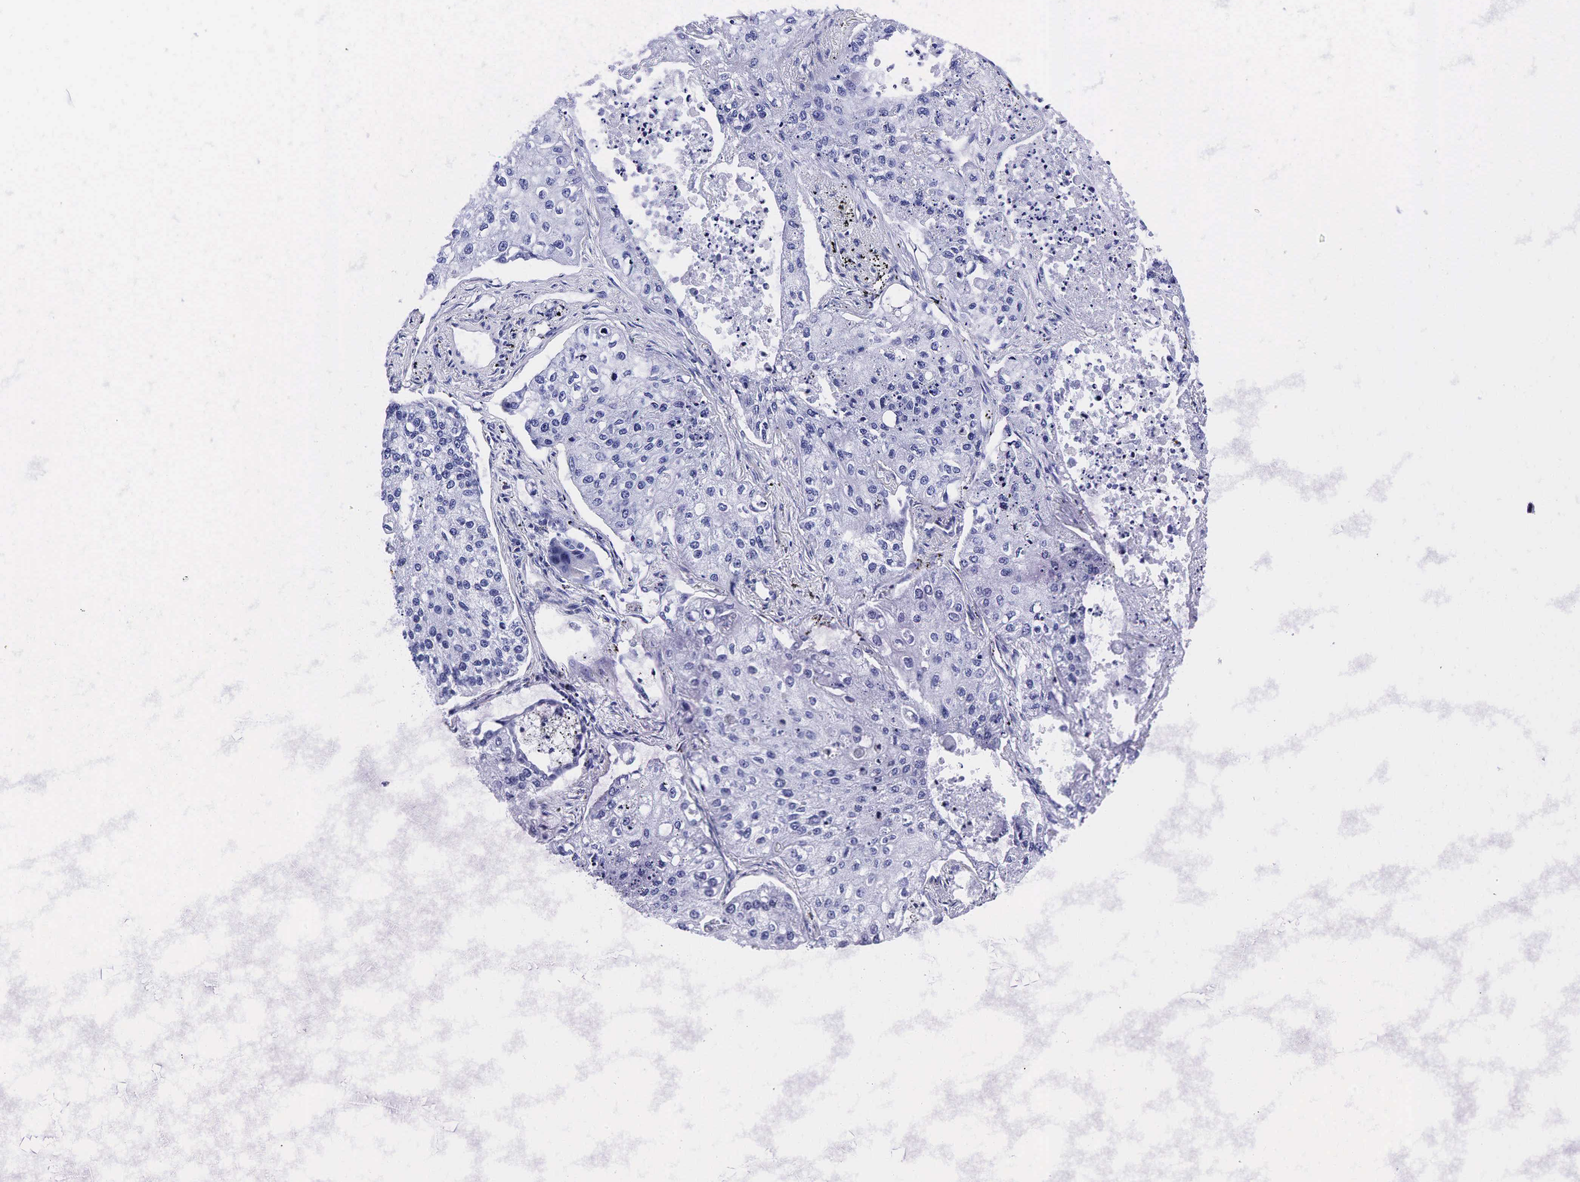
{"staining": {"intensity": "negative", "quantity": "none", "location": "none"}, "tissue": "lung cancer", "cell_type": "Tumor cells", "image_type": "cancer", "snomed": [{"axis": "morphology", "description": "Squamous cell carcinoma, NOS"}, {"axis": "topography", "description": "Lung"}], "caption": "Image shows no protein expression in tumor cells of lung cancer tissue. (DAB (3,3'-diaminobenzidine) immunohistochemistry (IHC) with hematoxylin counter stain).", "gene": "KLK3", "patient": {"sex": "male", "age": 75}}